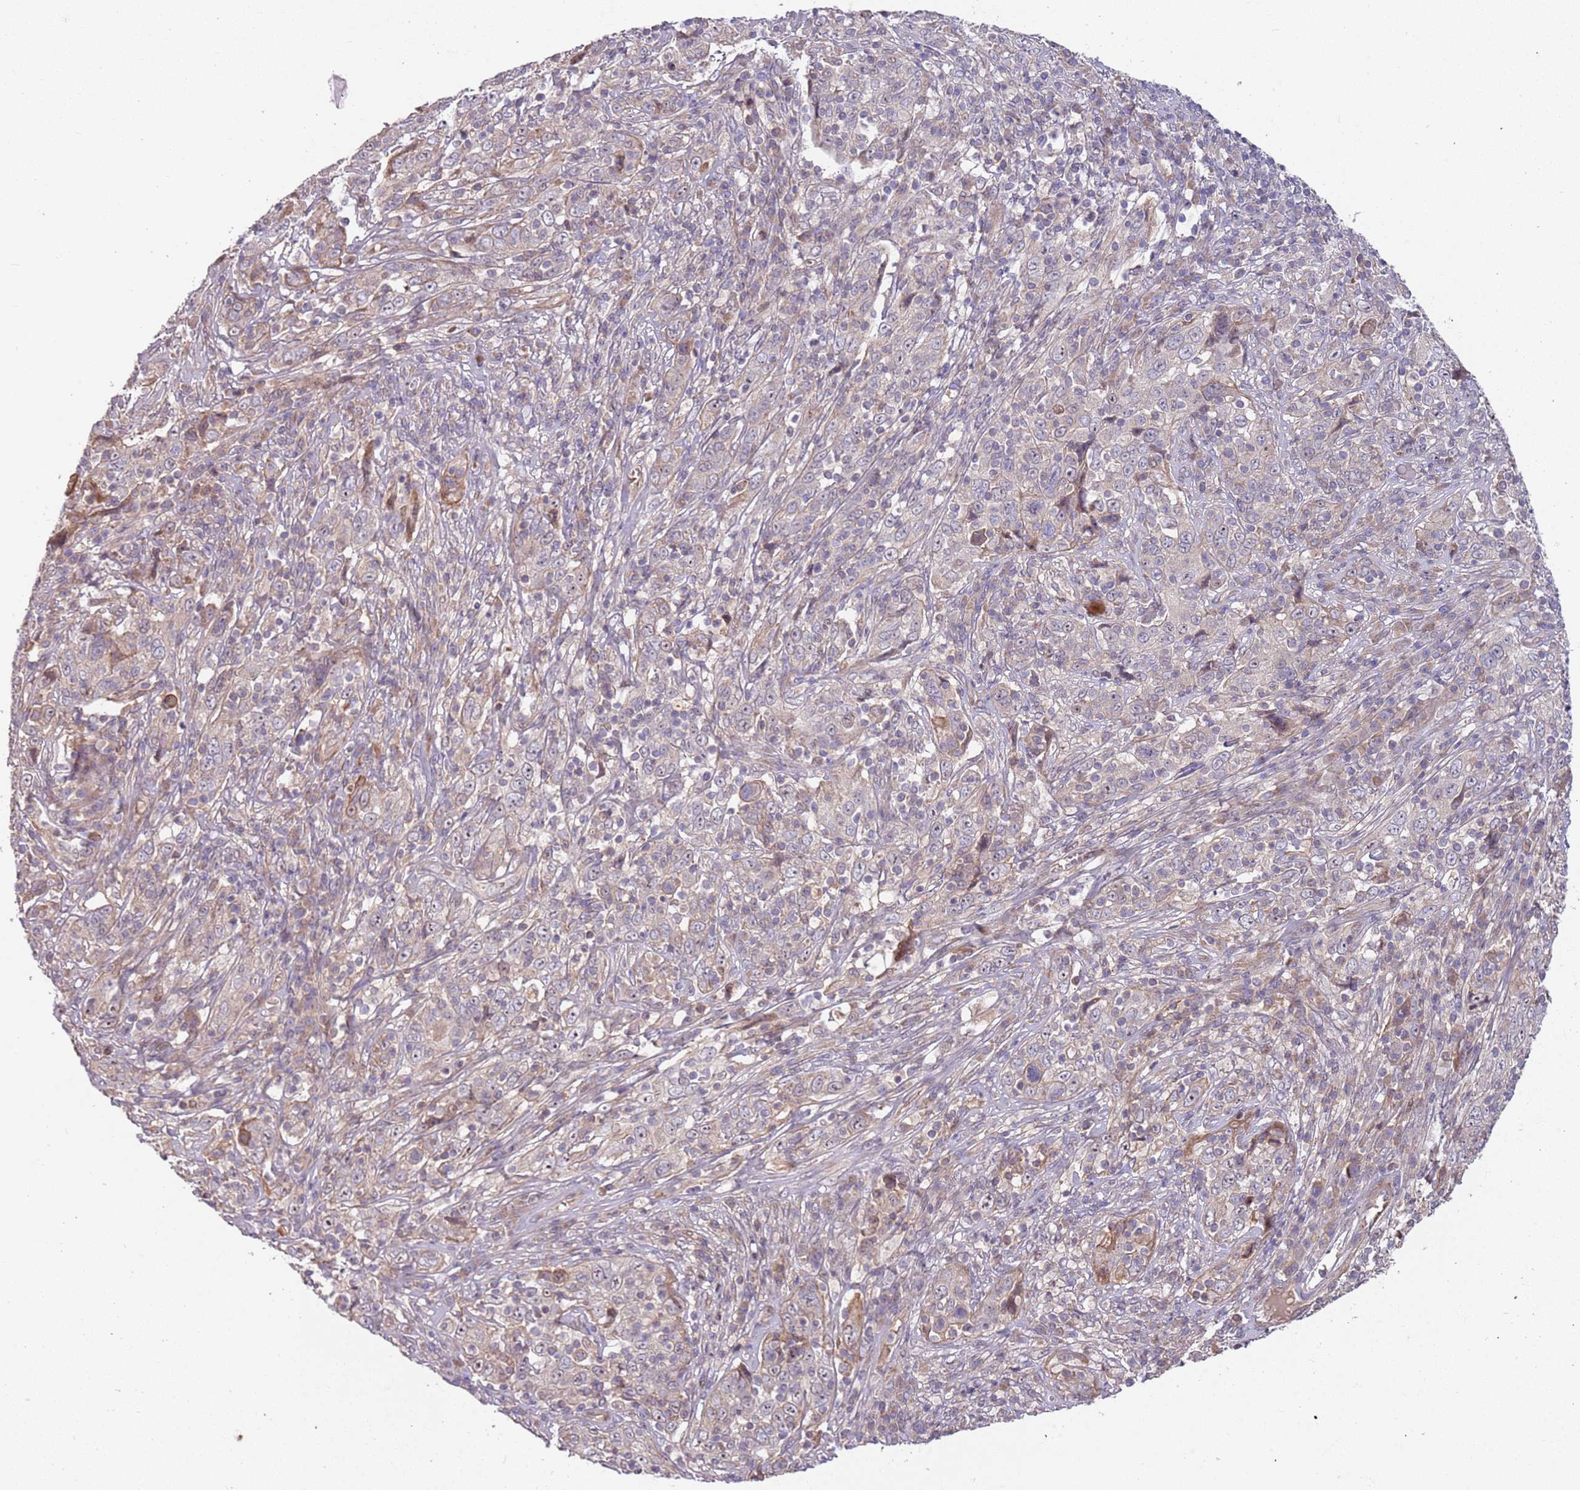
{"staining": {"intensity": "moderate", "quantity": "<25%", "location": "nuclear"}, "tissue": "cervical cancer", "cell_type": "Tumor cells", "image_type": "cancer", "snomed": [{"axis": "morphology", "description": "Squamous cell carcinoma, NOS"}, {"axis": "topography", "description": "Cervix"}], "caption": "This is an image of IHC staining of cervical cancer, which shows moderate positivity in the nuclear of tumor cells.", "gene": "TRAPPC6B", "patient": {"sex": "female", "age": 46}}